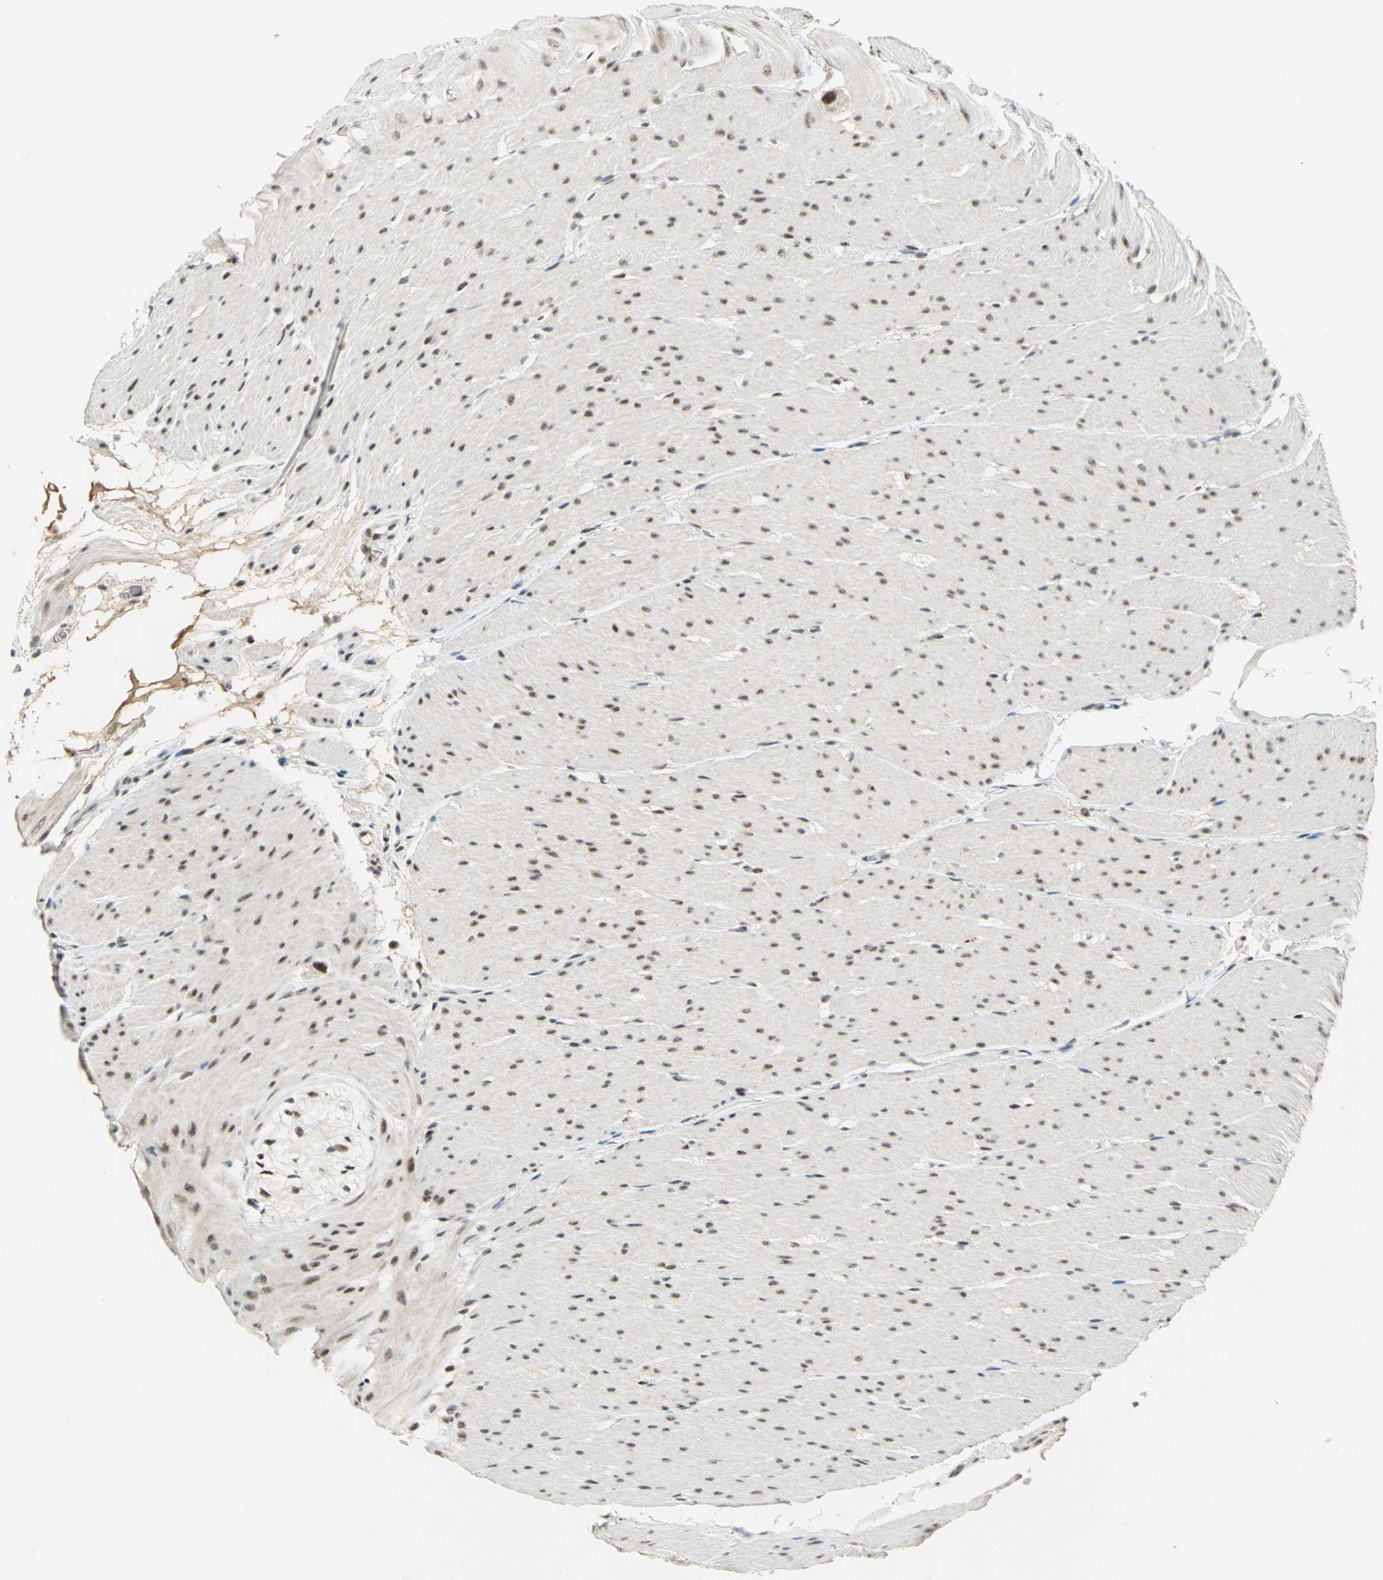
{"staining": {"intensity": "weak", "quantity": ">75%", "location": "nuclear"}, "tissue": "colon", "cell_type": "Endothelial cells", "image_type": "normal", "snomed": [{"axis": "morphology", "description": "Normal tissue, NOS"}, {"axis": "topography", "description": "Smooth muscle"}, {"axis": "topography", "description": "Colon"}], "caption": "Immunohistochemical staining of unremarkable human colon shows >75% levels of weak nuclear protein expression in about >75% of endothelial cells. (brown staining indicates protein expression, while blue staining denotes nuclei).", "gene": "CCNT1", "patient": {"sex": "male", "age": 67}}